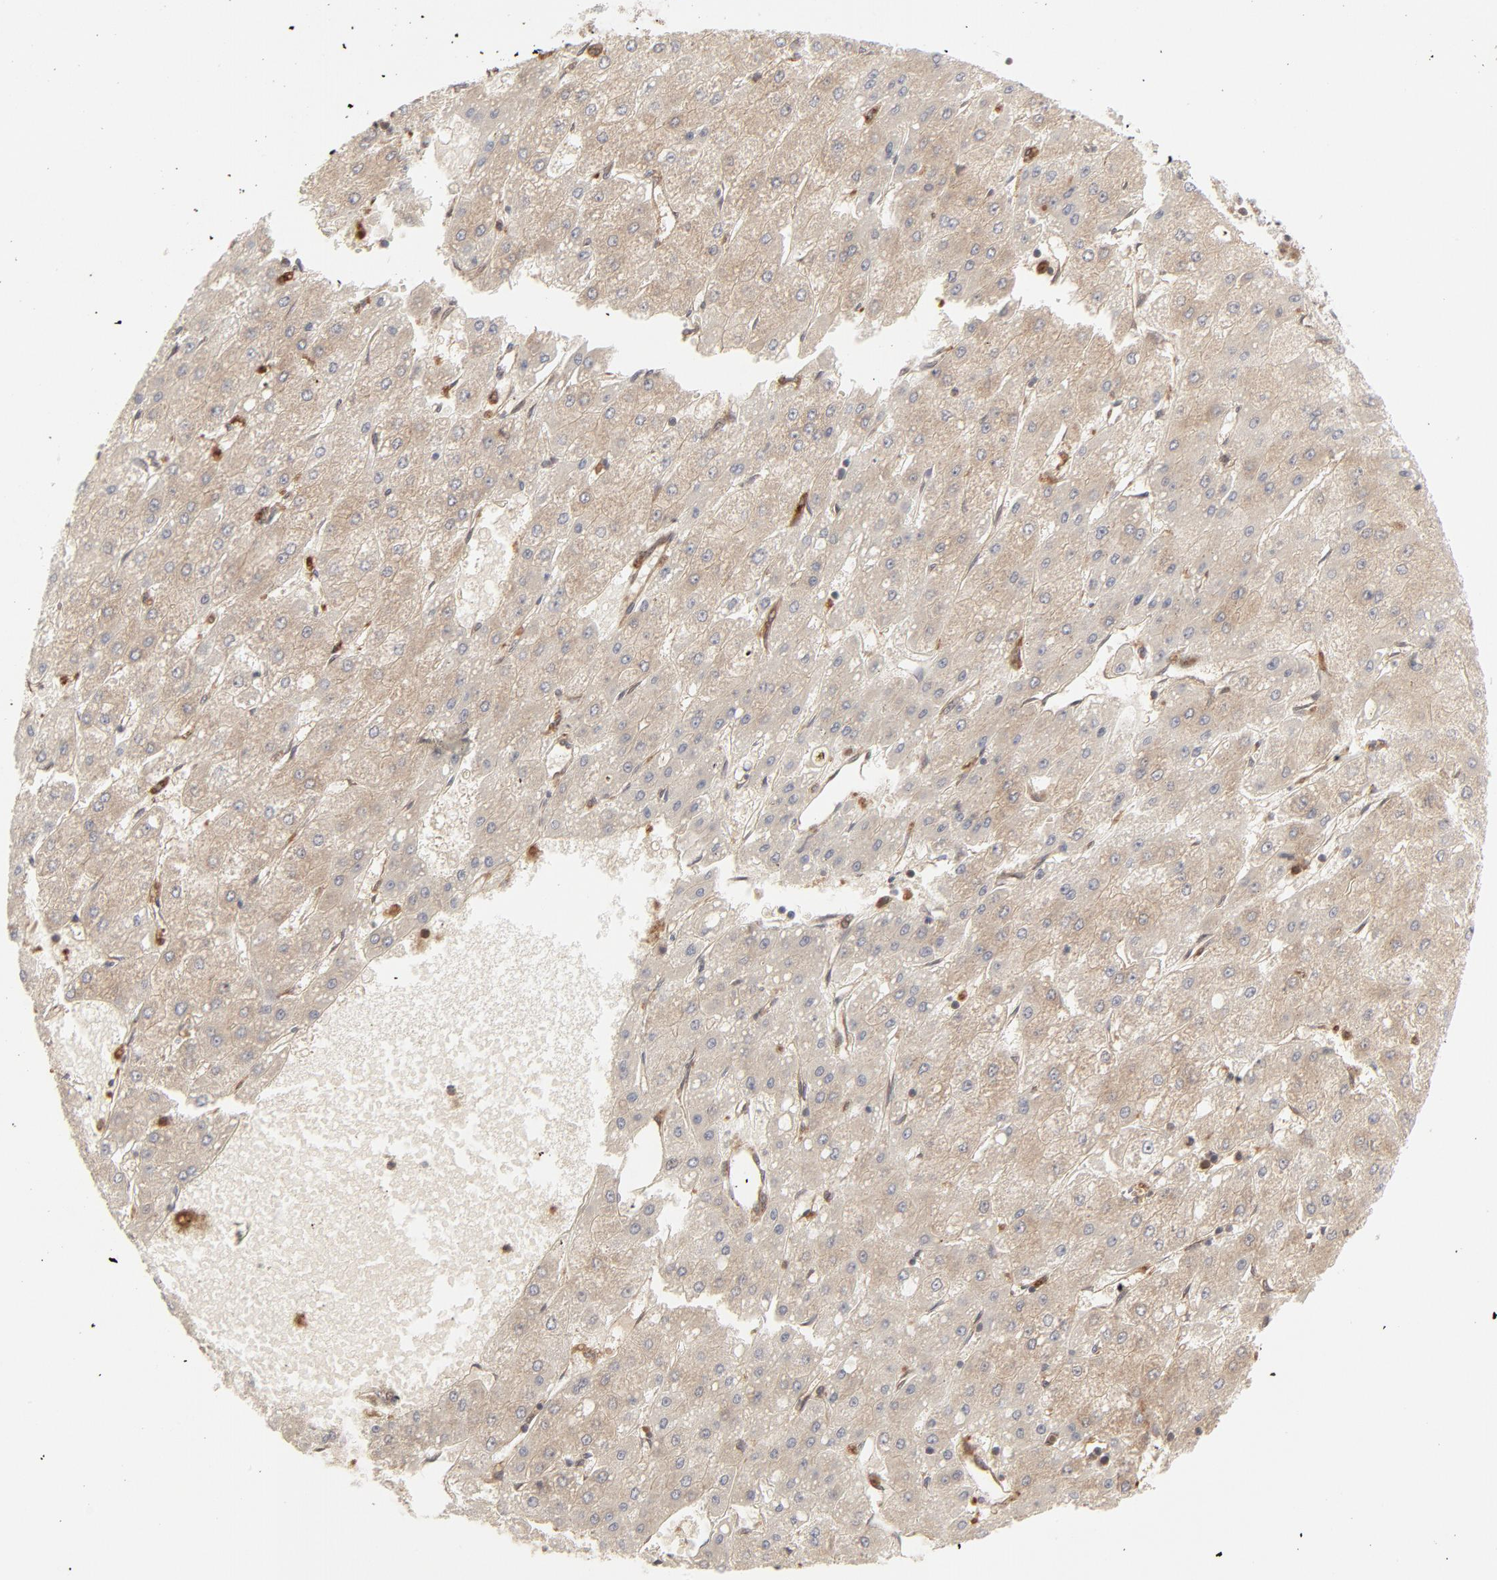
{"staining": {"intensity": "moderate", "quantity": ">75%", "location": "cytoplasmic/membranous"}, "tissue": "liver cancer", "cell_type": "Tumor cells", "image_type": "cancer", "snomed": [{"axis": "morphology", "description": "Carcinoma, Hepatocellular, NOS"}, {"axis": "topography", "description": "Liver"}], "caption": "Tumor cells display medium levels of moderate cytoplasmic/membranous expression in approximately >75% of cells in liver cancer.", "gene": "RAB5C", "patient": {"sex": "female", "age": 52}}